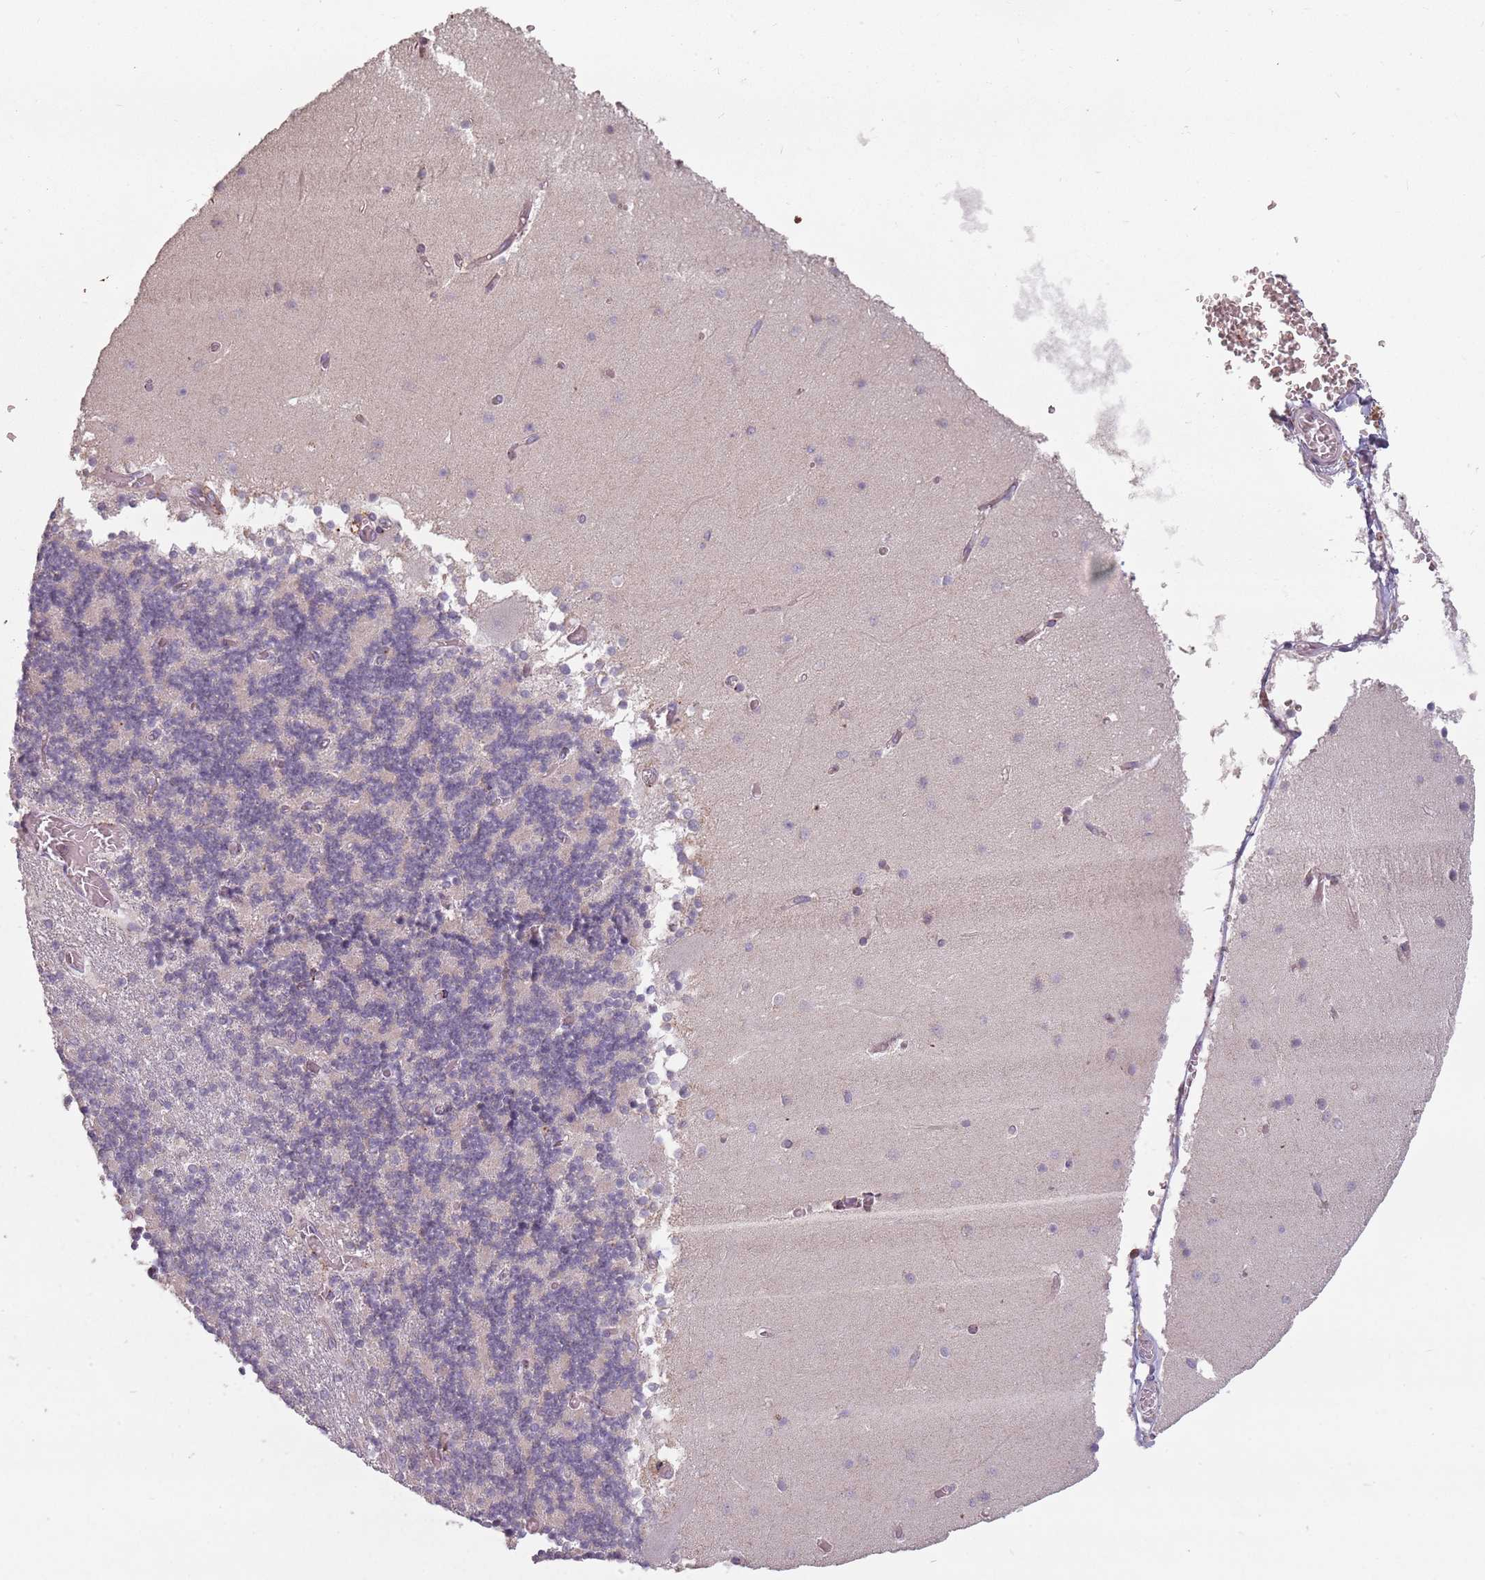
{"staining": {"intensity": "negative", "quantity": "none", "location": "none"}, "tissue": "cerebellum", "cell_type": "Cells in granular layer", "image_type": "normal", "snomed": [{"axis": "morphology", "description": "Normal tissue, NOS"}, {"axis": "topography", "description": "Cerebellum"}], "caption": "A micrograph of cerebellum stained for a protein displays no brown staining in cells in granular layer.", "gene": "RPS9", "patient": {"sex": "female", "age": 28}}